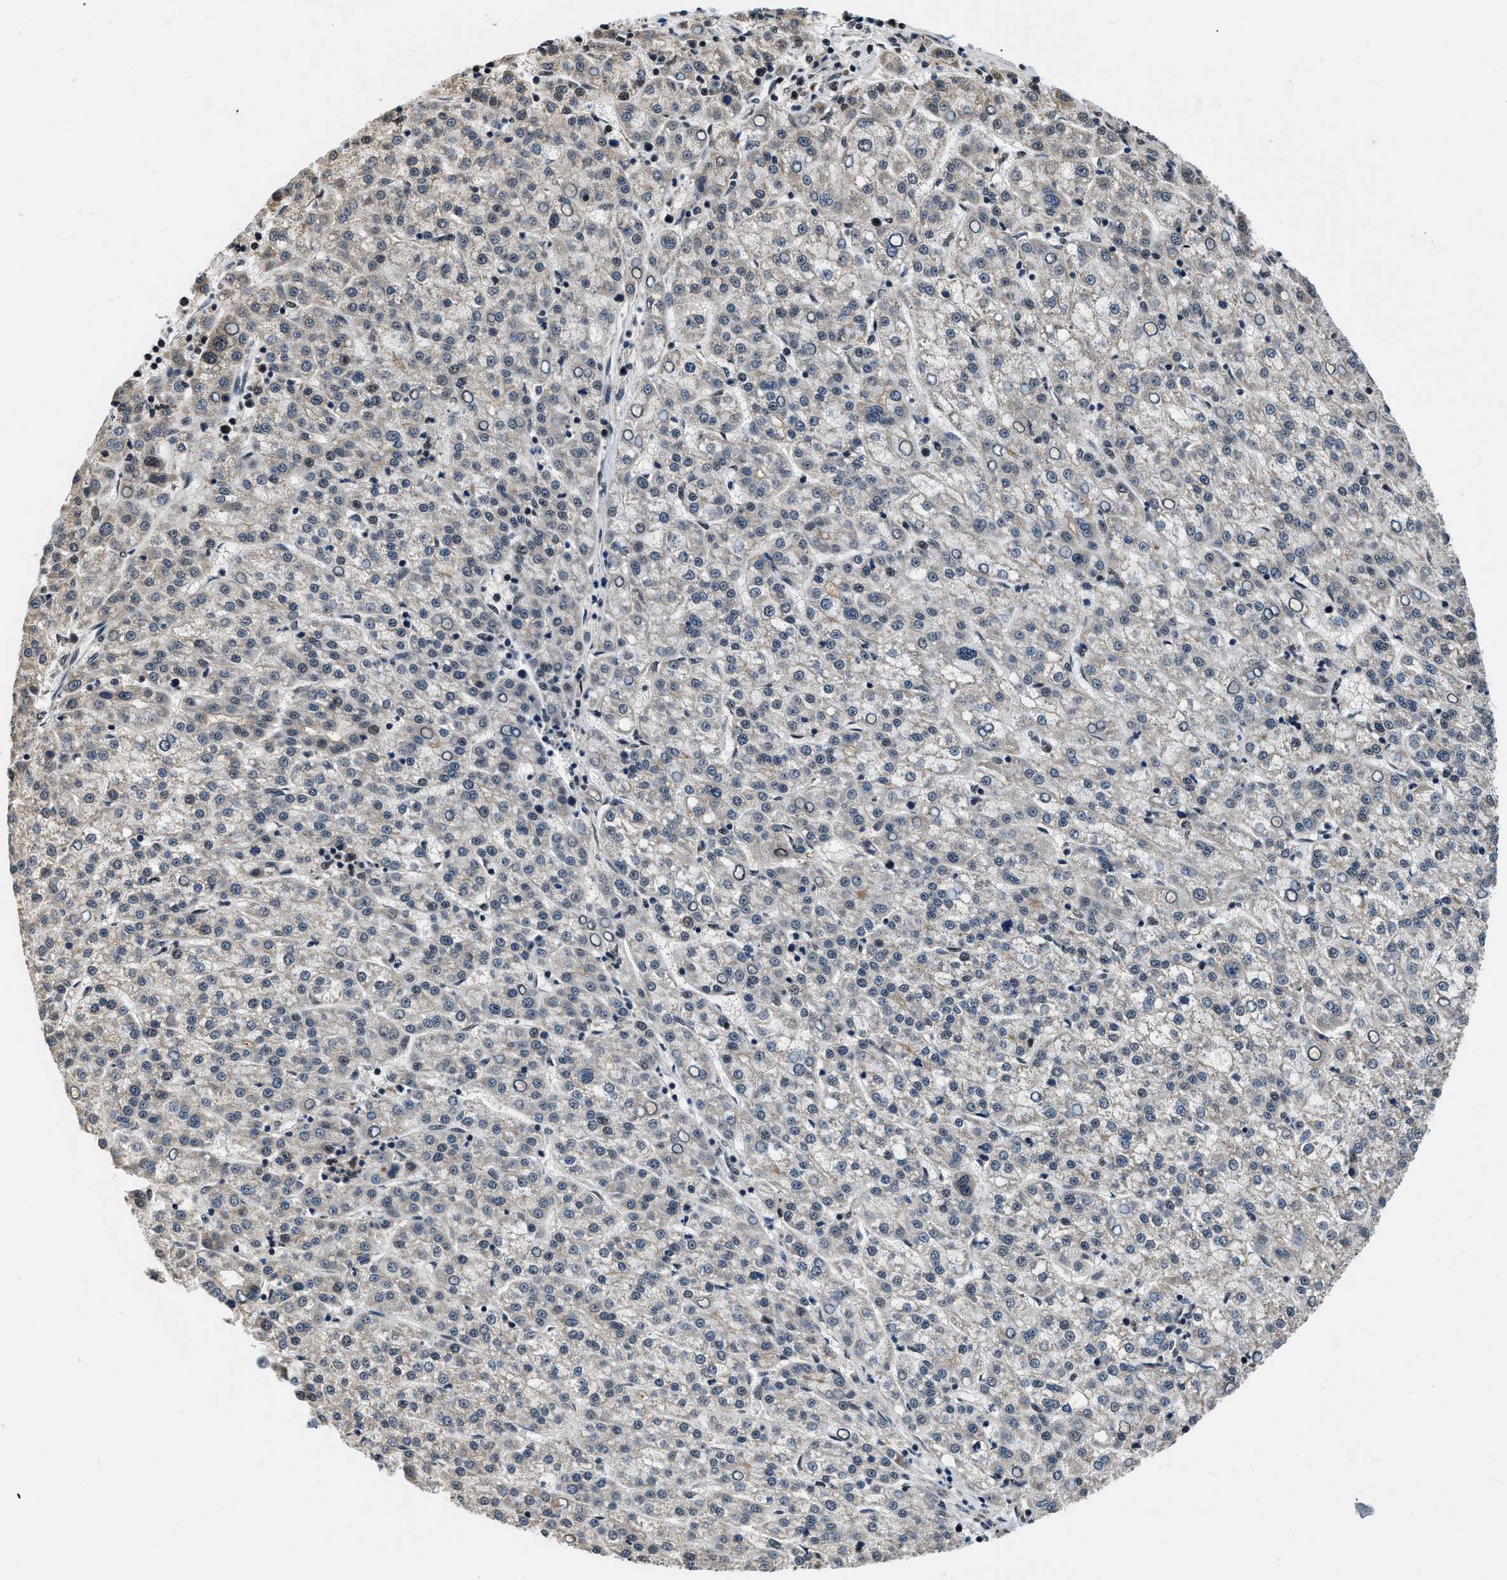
{"staining": {"intensity": "negative", "quantity": "none", "location": "none"}, "tissue": "liver cancer", "cell_type": "Tumor cells", "image_type": "cancer", "snomed": [{"axis": "morphology", "description": "Carcinoma, Hepatocellular, NOS"}, {"axis": "topography", "description": "Liver"}], "caption": "The photomicrograph demonstrates no staining of tumor cells in hepatocellular carcinoma (liver).", "gene": "KDM3B", "patient": {"sex": "female", "age": 58}}